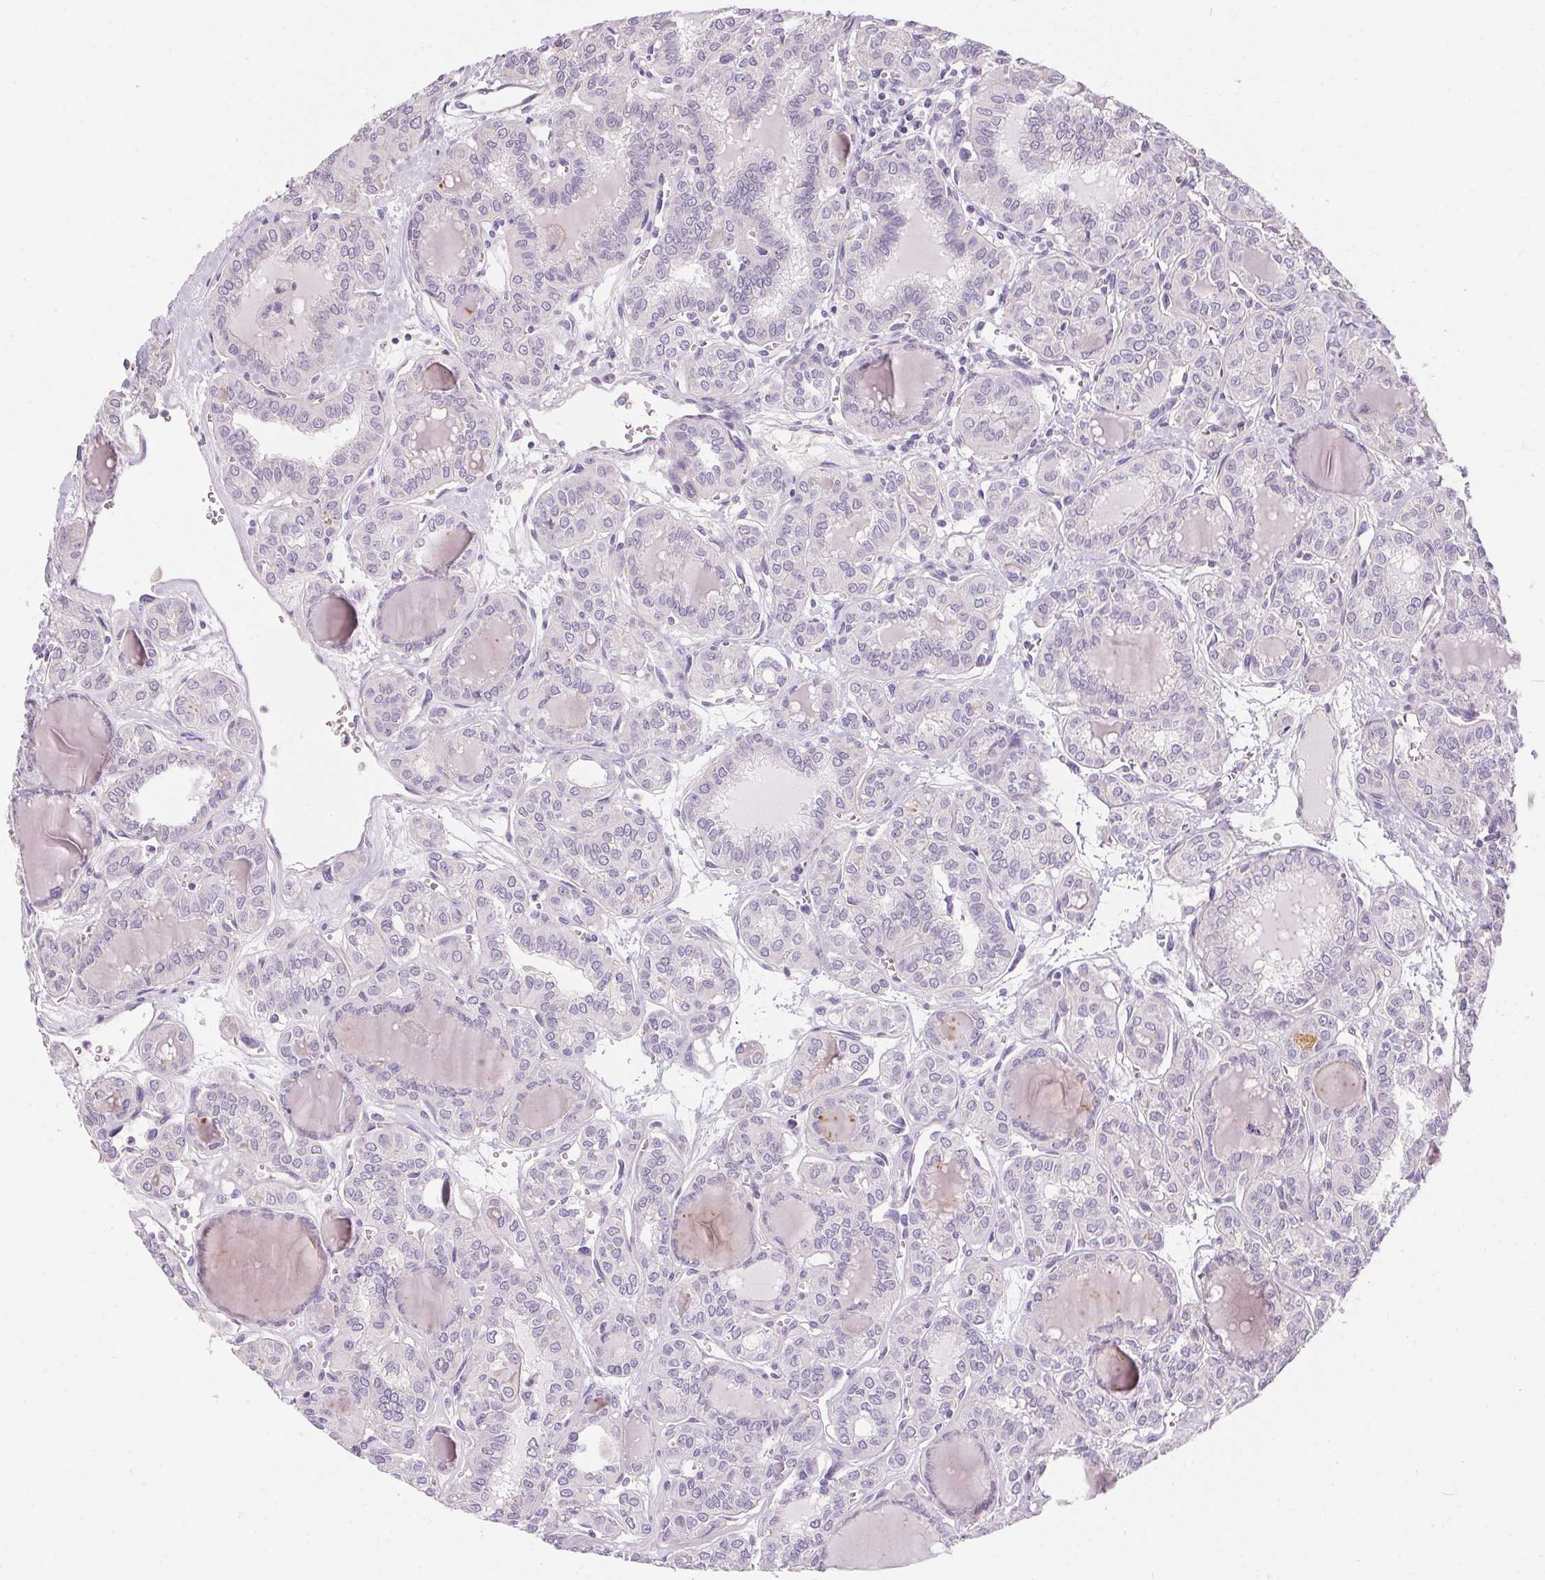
{"staining": {"intensity": "negative", "quantity": "none", "location": "none"}, "tissue": "thyroid cancer", "cell_type": "Tumor cells", "image_type": "cancer", "snomed": [{"axis": "morphology", "description": "Papillary adenocarcinoma, NOS"}, {"axis": "topography", "description": "Thyroid gland"}], "caption": "Immunohistochemistry of thyroid cancer (papillary adenocarcinoma) shows no positivity in tumor cells.", "gene": "UNC13B", "patient": {"sex": "female", "age": 41}}